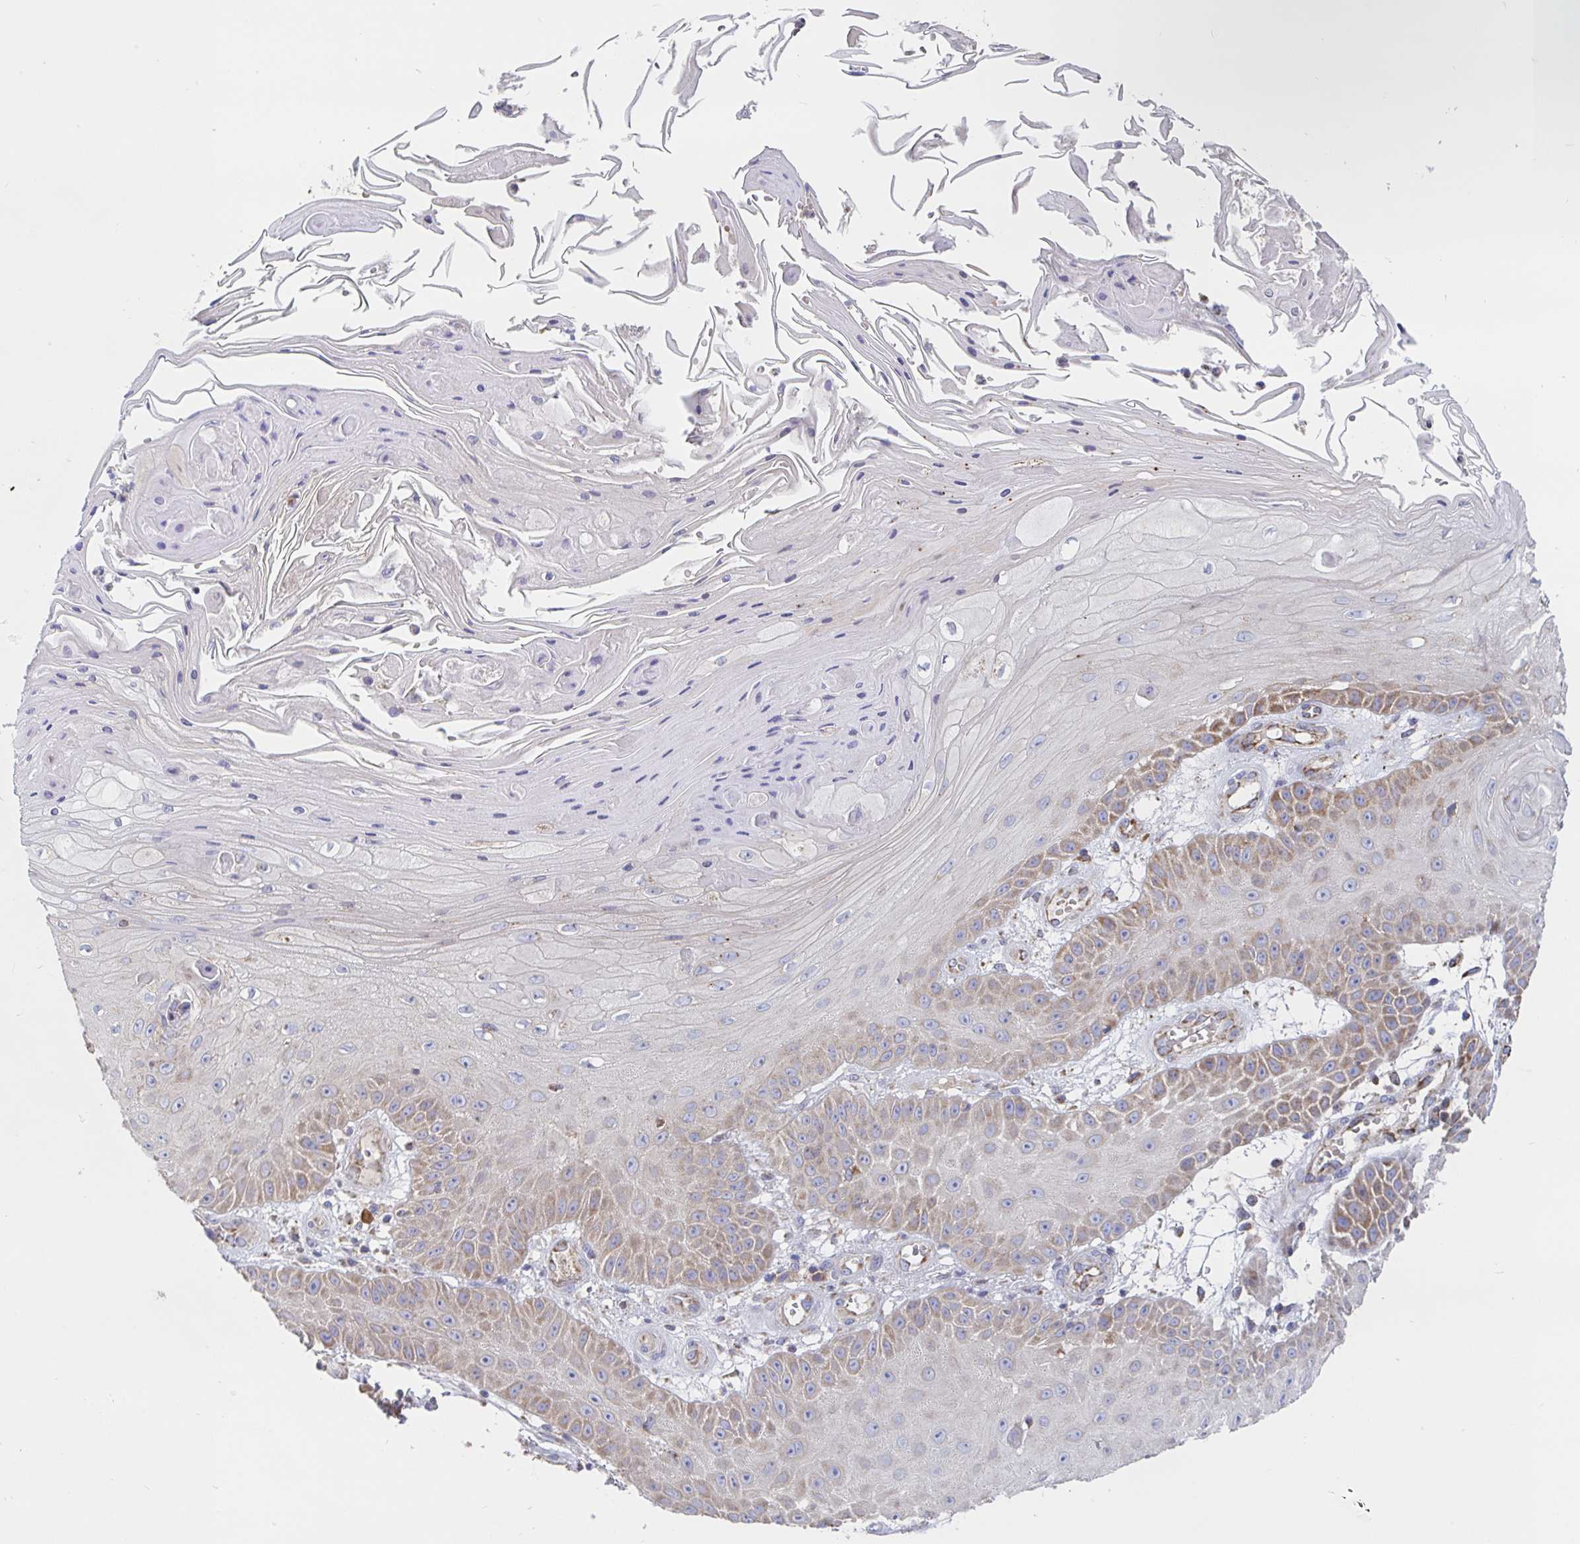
{"staining": {"intensity": "weak", "quantity": "25%-75%", "location": "cytoplasmic/membranous"}, "tissue": "skin cancer", "cell_type": "Tumor cells", "image_type": "cancer", "snomed": [{"axis": "morphology", "description": "Squamous cell carcinoma, NOS"}, {"axis": "topography", "description": "Skin"}], "caption": "This histopathology image shows skin squamous cell carcinoma stained with immunohistochemistry to label a protein in brown. The cytoplasmic/membranous of tumor cells show weak positivity for the protein. Nuclei are counter-stained blue.", "gene": "PRDX3", "patient": {"sex": "male", "age": 70}}